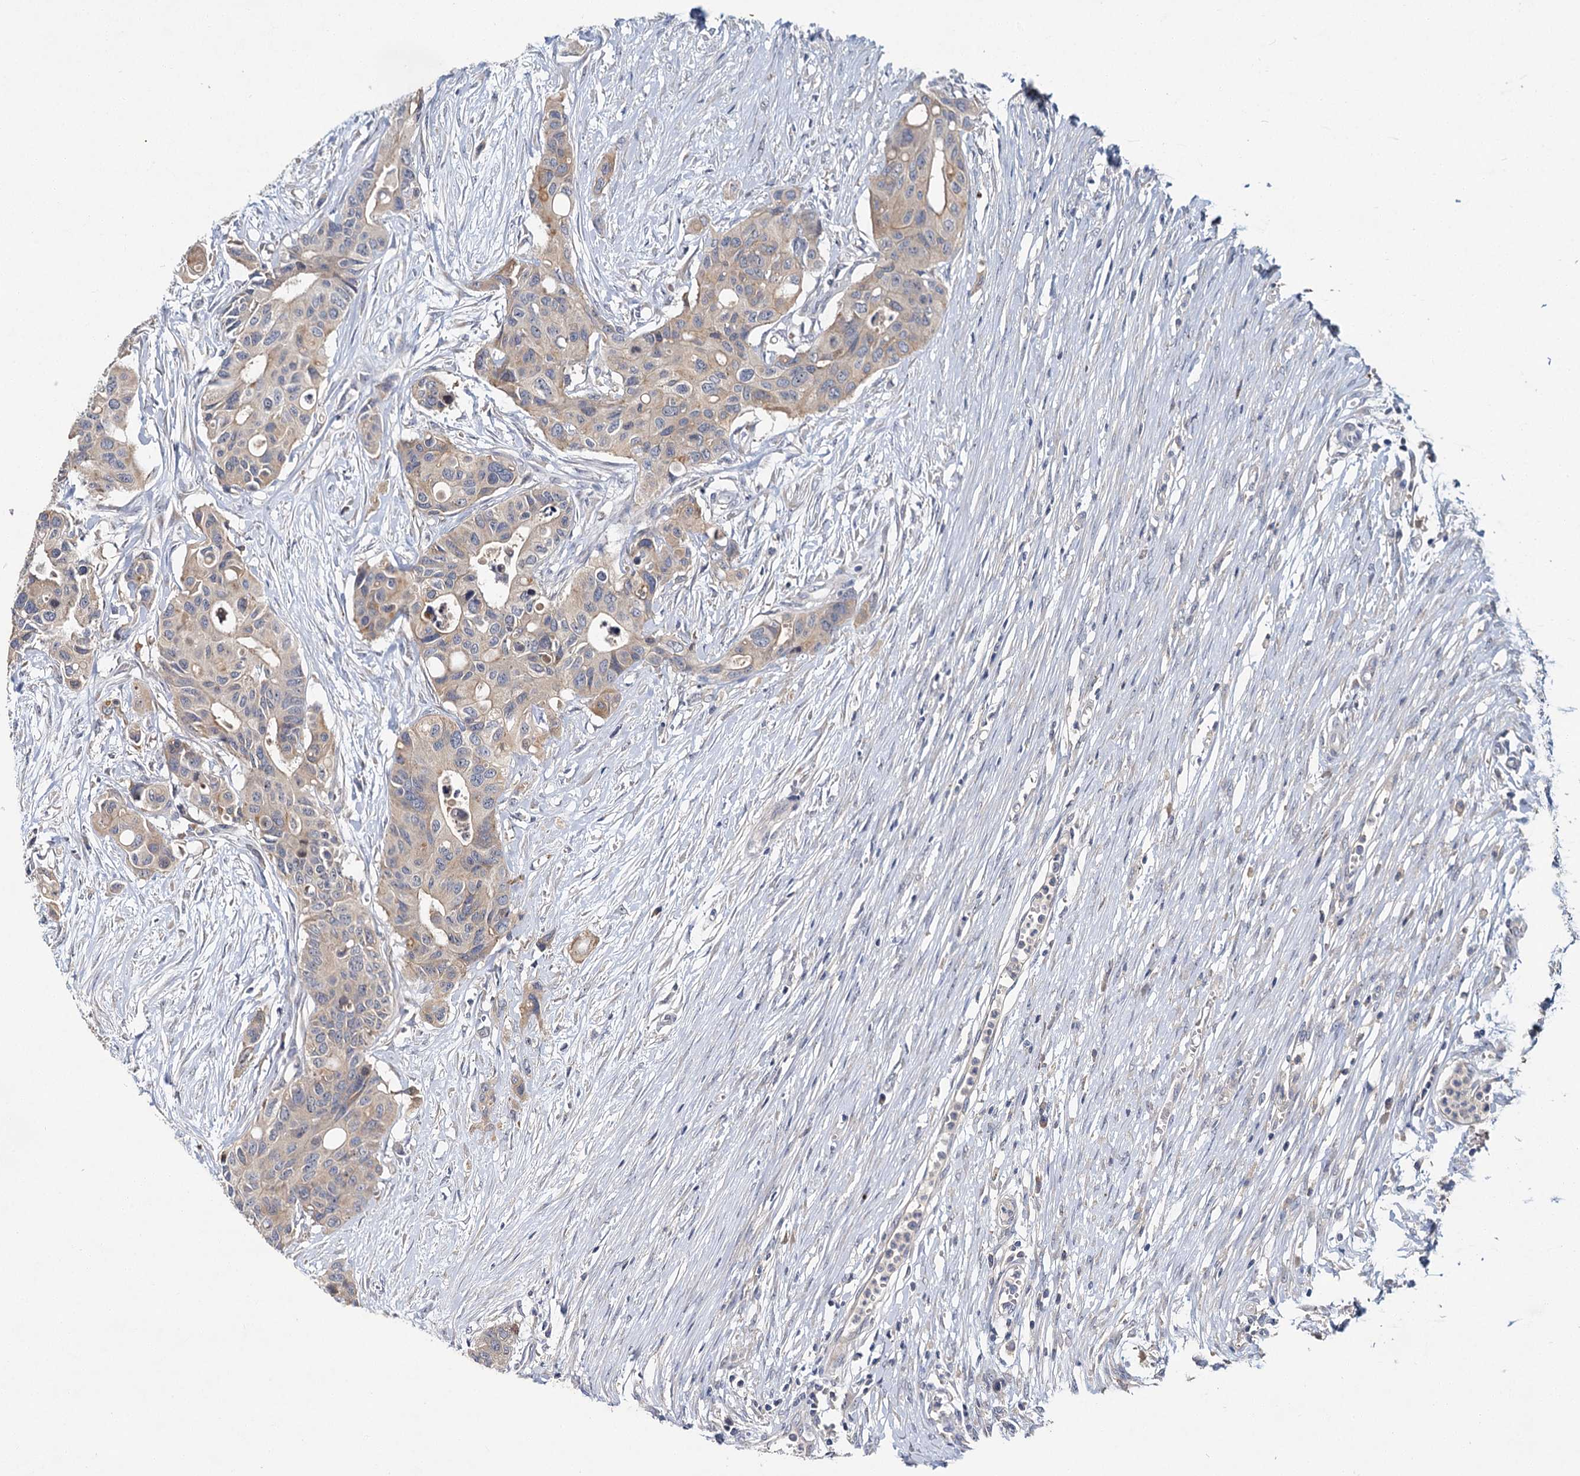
{"staining": {"intensity": "weak", "quantity": ">75%", "location": "cytoplasmic/membranous"}, "tissue": "colorectal cancer", "cell_type": "Tumor cells", "image_type": "cancer", "snomed": [{"axis": "morphology", "description": "Adenocarcinoma, NOS"}, {"axis": "topography", "description": "Colon"}], "caption": "About >75% of tumor cells in human colorectal adenocarcinoma reveal weak cytoplasmic/membranous protein staining as visualized by brown immunohistochemical staining.", "gene": "ATP9A", "patient": {"sex": "male", "age": 77}}